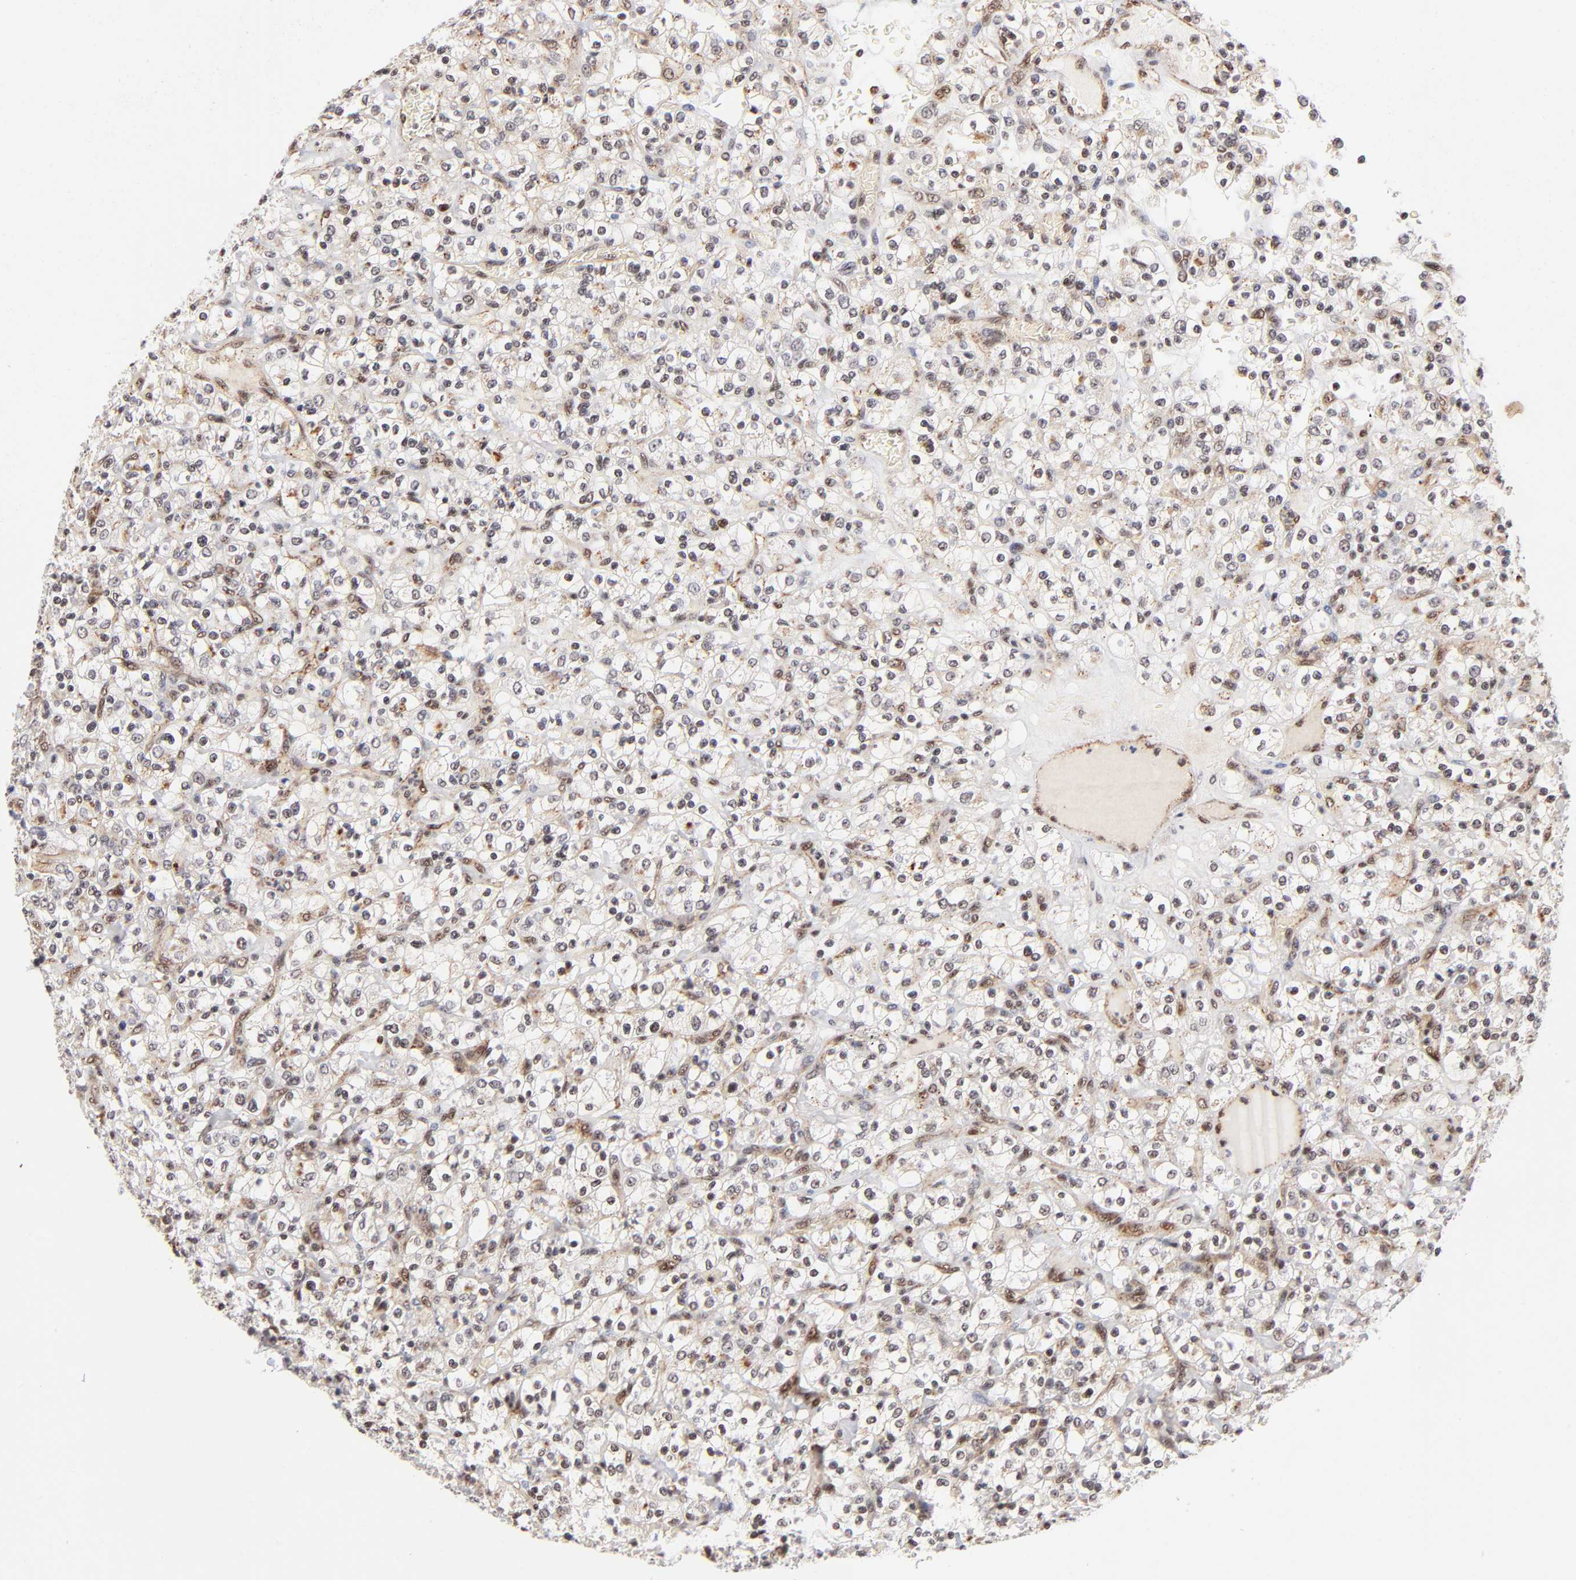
{"staining": {"intensity": "moderate", "quantity": ">75%", "location": "nuclear"}, "tissue": "renal cancer", "cell_type": "Tumor cells", "image_type": "cancer", "snomed": [{"axis": "morphology", "description": "Normal tissue, NOS"}, {"axis": "morphology", "description": "Adenocarcinoma, NOS"}, {"axis": "topography", "description": "Kidney"}], "caption": "About >75% of tumor cells in renal cancer display moderate nuclear protein staining as visualized by brown immunohistochemical staining.", "gene": "GABPA", "patient": {"sex": "female", "age": 72}}